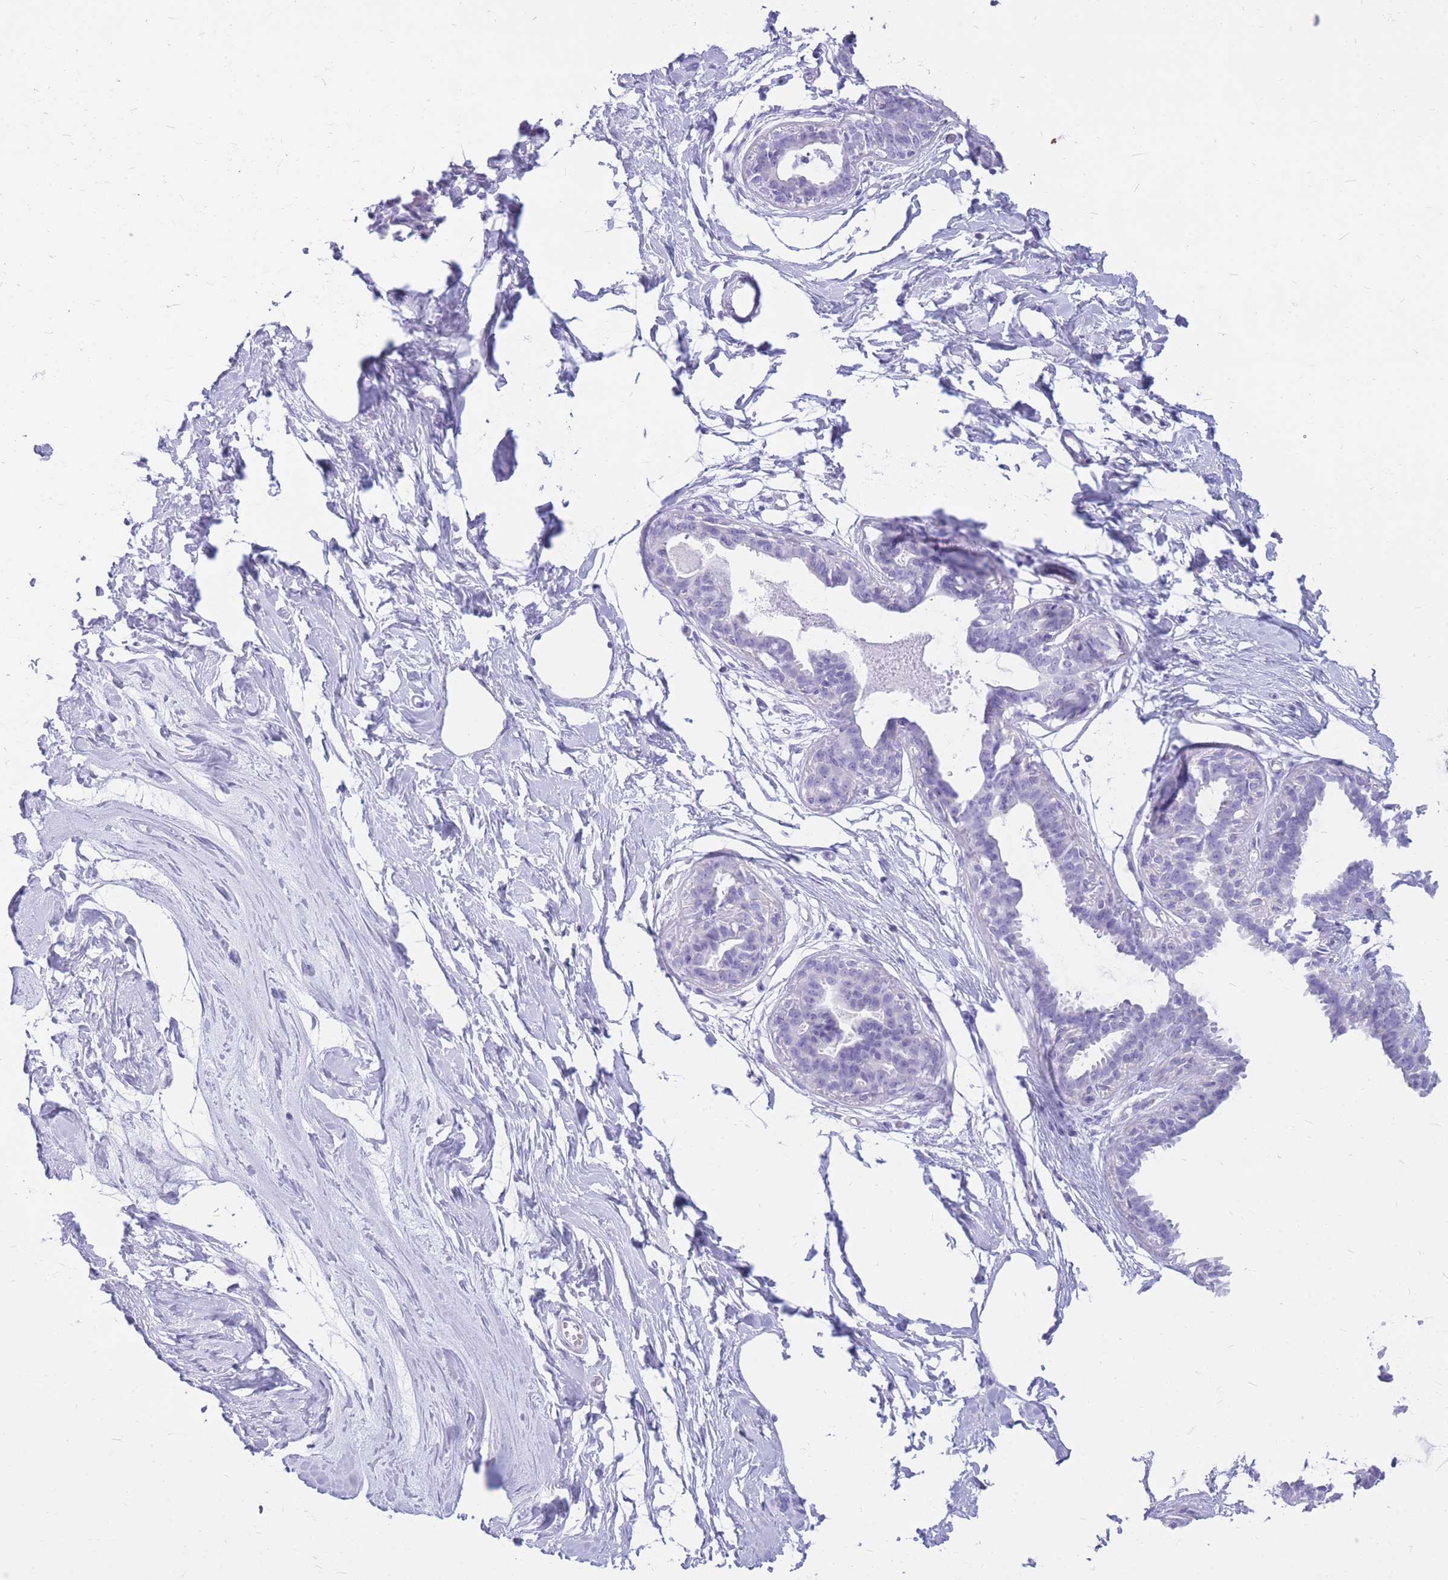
{"staining": {"intensity": "negative", "quantity": "none", "location": "none"}, "tissue": "breast", "cell_type": "Adipocytes", "image_type": "normal", "snomed": [{"axis": "morphology", "description": "Normal tissue, NOS"}, {"axis": "topography", "description": "Breast"}], "caption": "Human breast stained for a protein using immunohistochemistry exhibits no positivity in adipocytes.", "gene": "CYP21A2", "patient": {"sex": "female", "age": 45}}